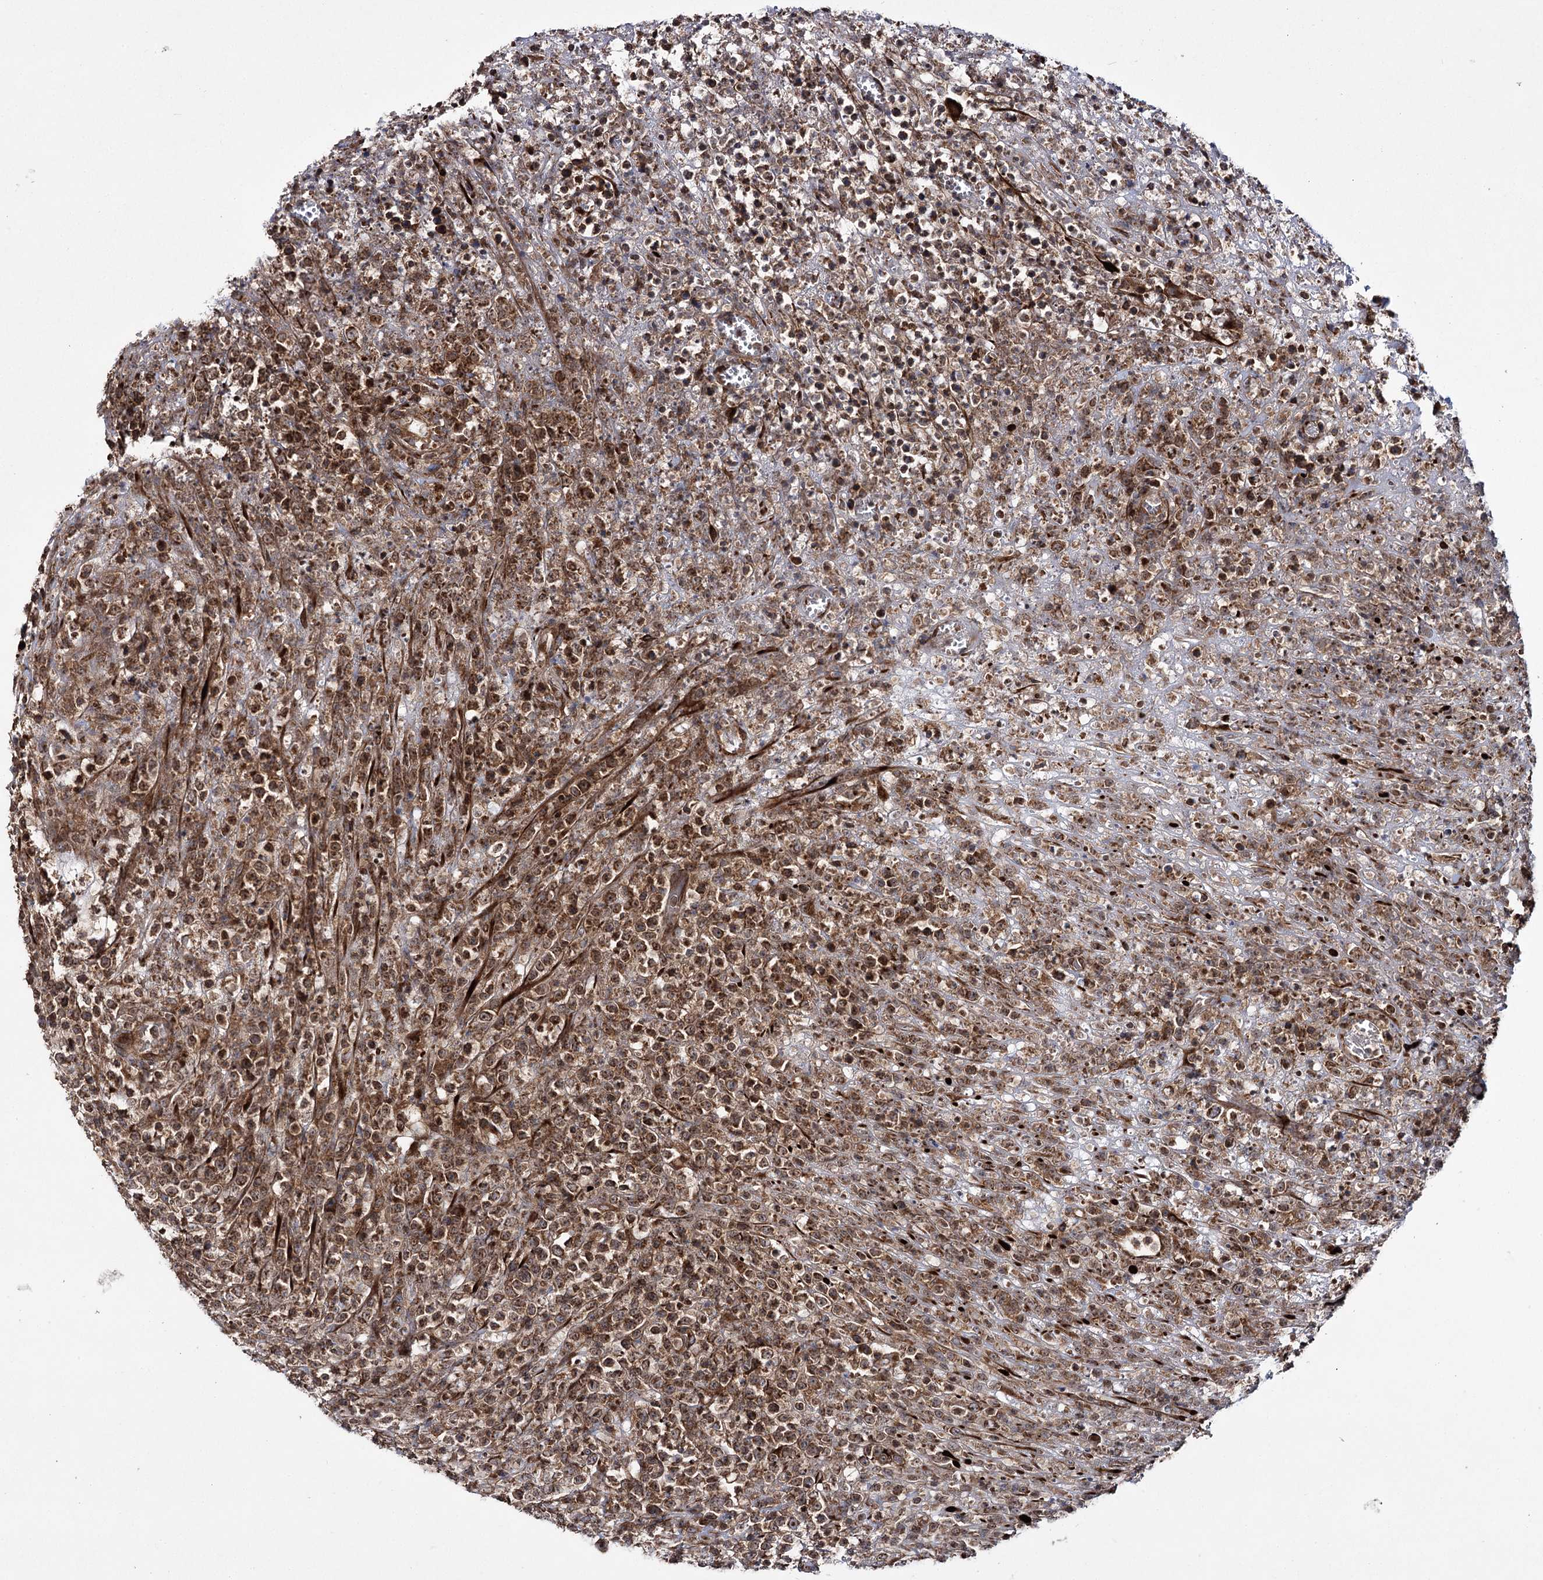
{"staining": {"intensity": "moderate", "quantity": ">75%", "location": "cytoplasmic/membranous"}, "tissue": "lymphoma", "cell_type": "Tumor cells", "image_type": "cancer", "snomed": [{"axis": "morphology", "description": "Malignant lymphoma, non-Hodgkin's type, High grade"}, {"axis": "topography", "description": "Colon"}], "caption": "An image of high-grade malignant lymphoma, non-Hodgkin's type stained for a protein demonstrates moderate cytoplasmic/membranous brown staining in tumor cells.", "gene": "HECTD2", "patient": {"sex": "female", "age": 53}}